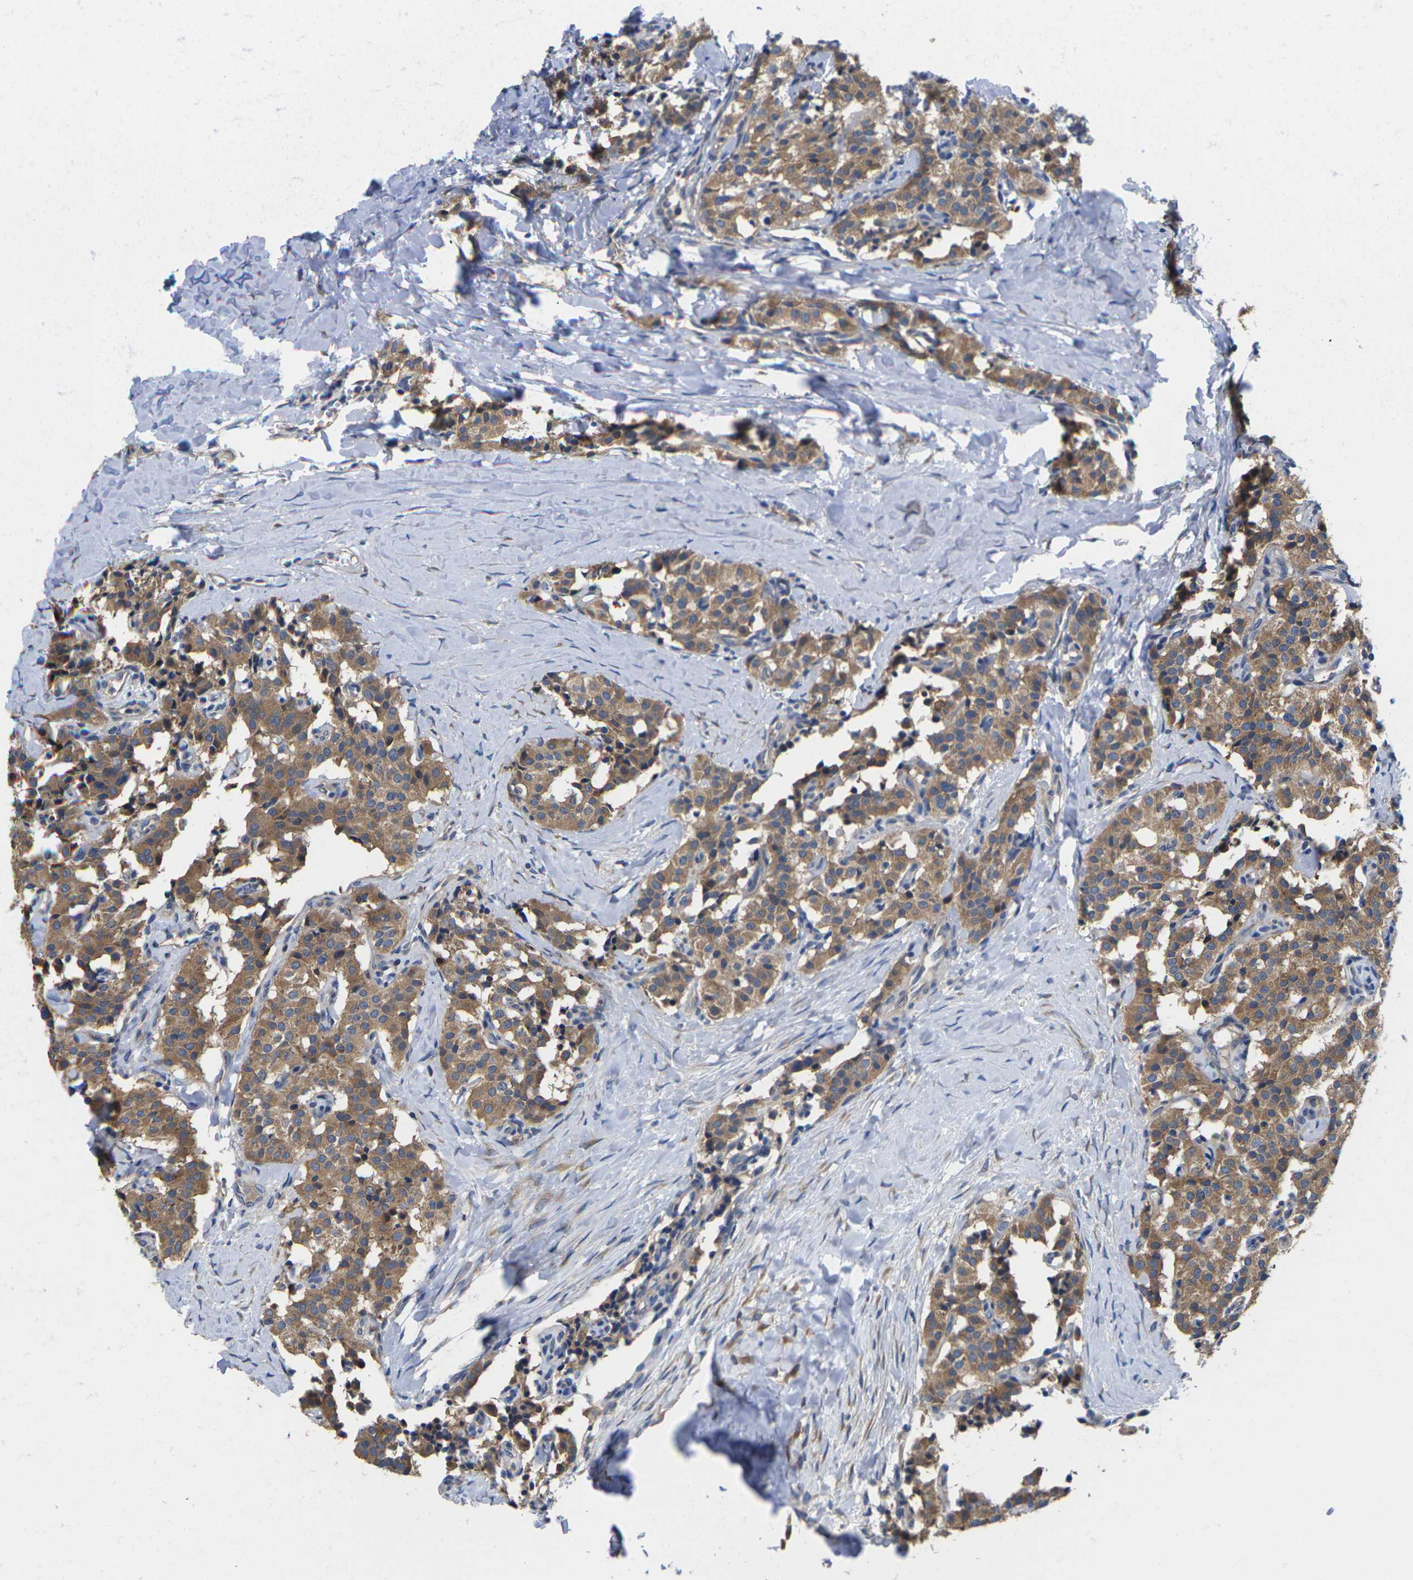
{"staining": {"intensity": "moderate", "quantity": ">75%", "location": "cytoplasmic/membranous"}, "tissue": "carcinoid", "cell_type": "Tumor cells", "image_type": "cancer", "snomed": [{"axis": "morphology", "description": "Carcinoid, malignant, NOS"}, {"axis": "topography", "description": "Lung"}], "caption": "Immunohistochemistry (DAB (3,3'-diaminobenzidine)) staining of human carcinoid demonstrates moderate cytoplasmic/membranous protein staining in approximately >75% of tumor cells.", "gene": "TMCC2", "patient": {"sex": "male", "age": 30}}